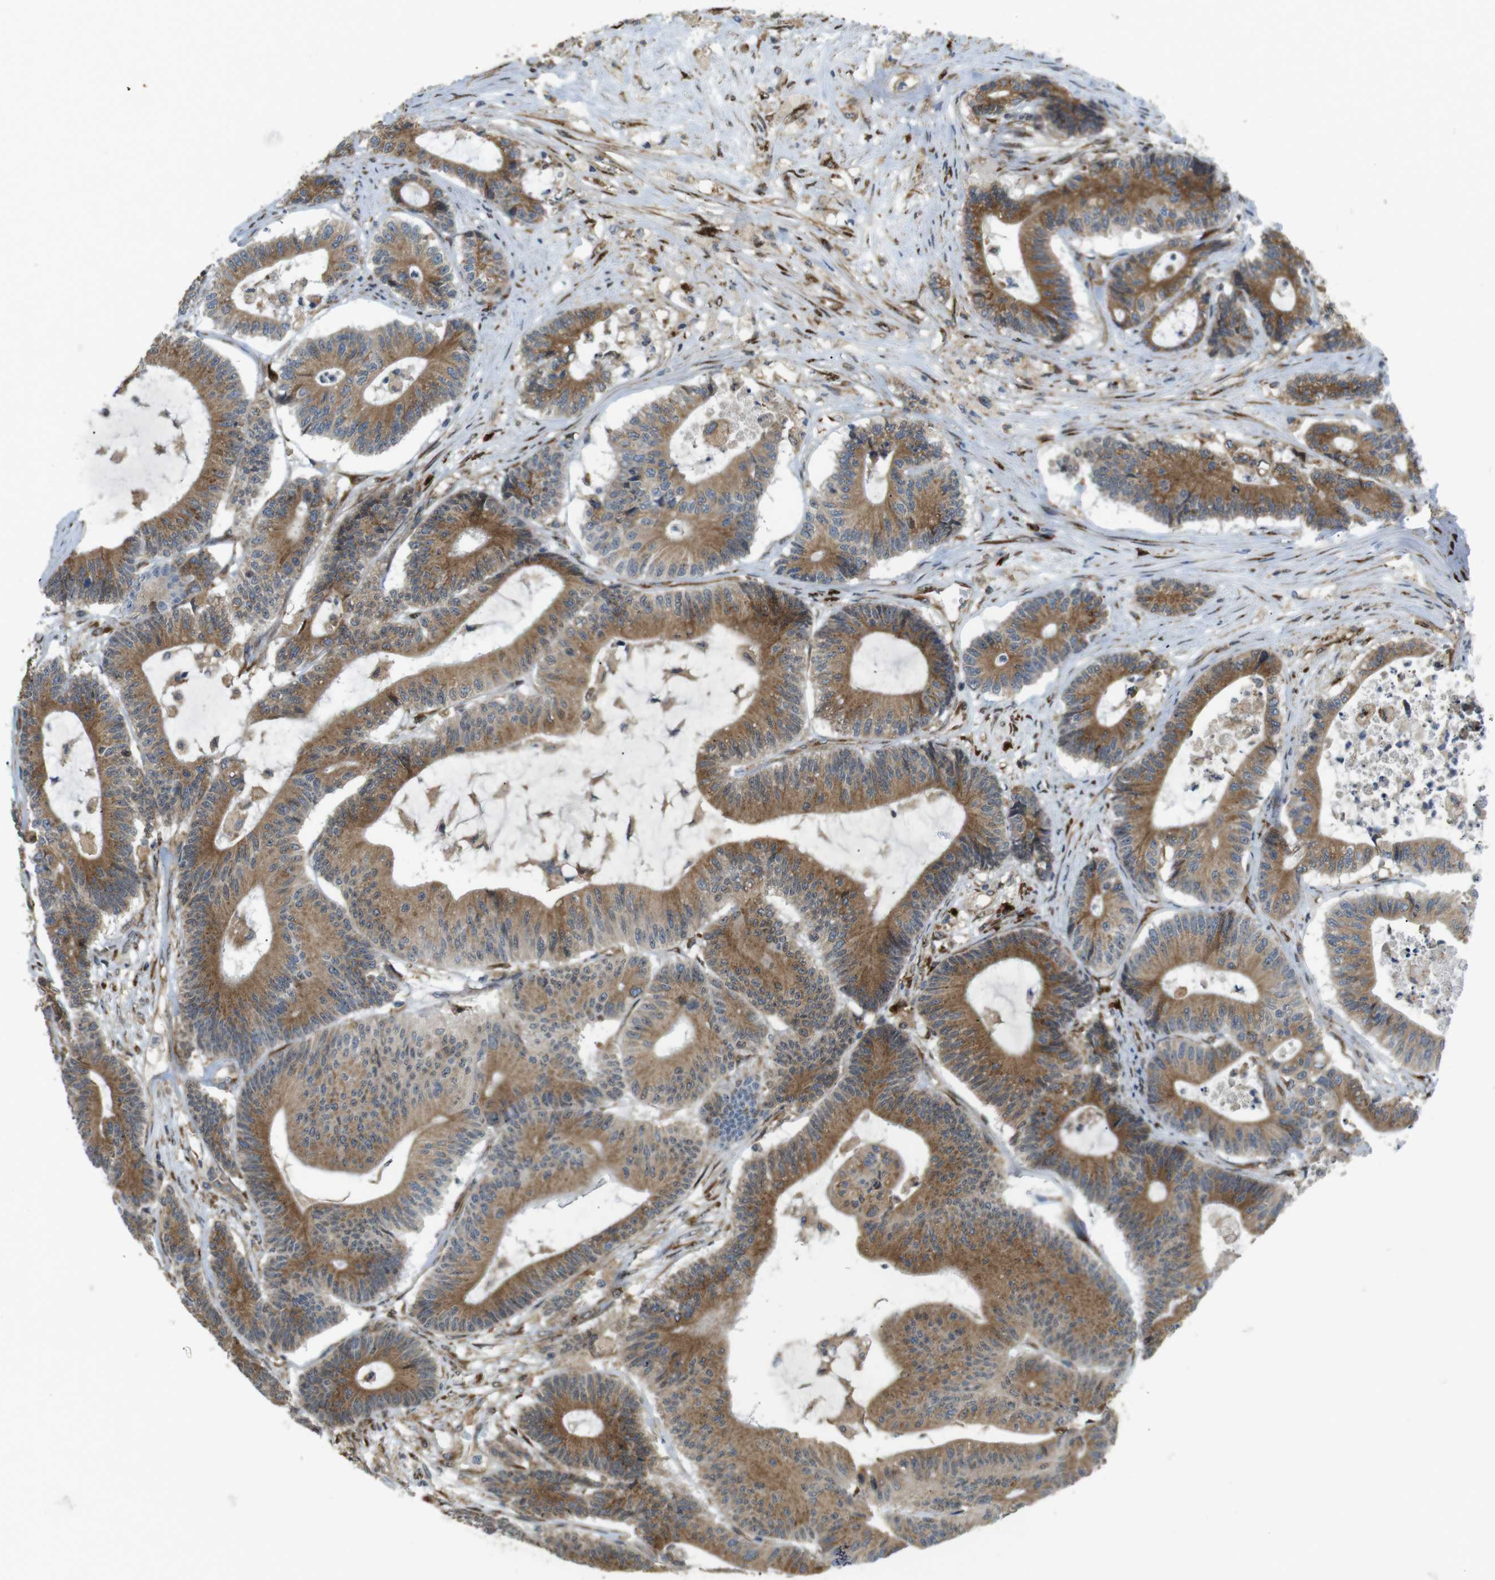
{"staining": {"intensity": "moderate", "quantity": ">75%", "location": "cytoplasmic/membranous"}, "tissue": "colorectal cancer", "cell_type": "Tumor cells", "image_type": "cancer", "snomed": [{"axis": "morphology", "description": "Adenocarcinoma, NOS"}, {"axis": "topography", "description": "Colon"}], "caption": "A brown stain shows moderate cytoplasmic/membranous positivity of a protein in human colorectal cancer tumor cells.", "gene": "TMEM143", "patient": {"sex": "female", "age": 84}}